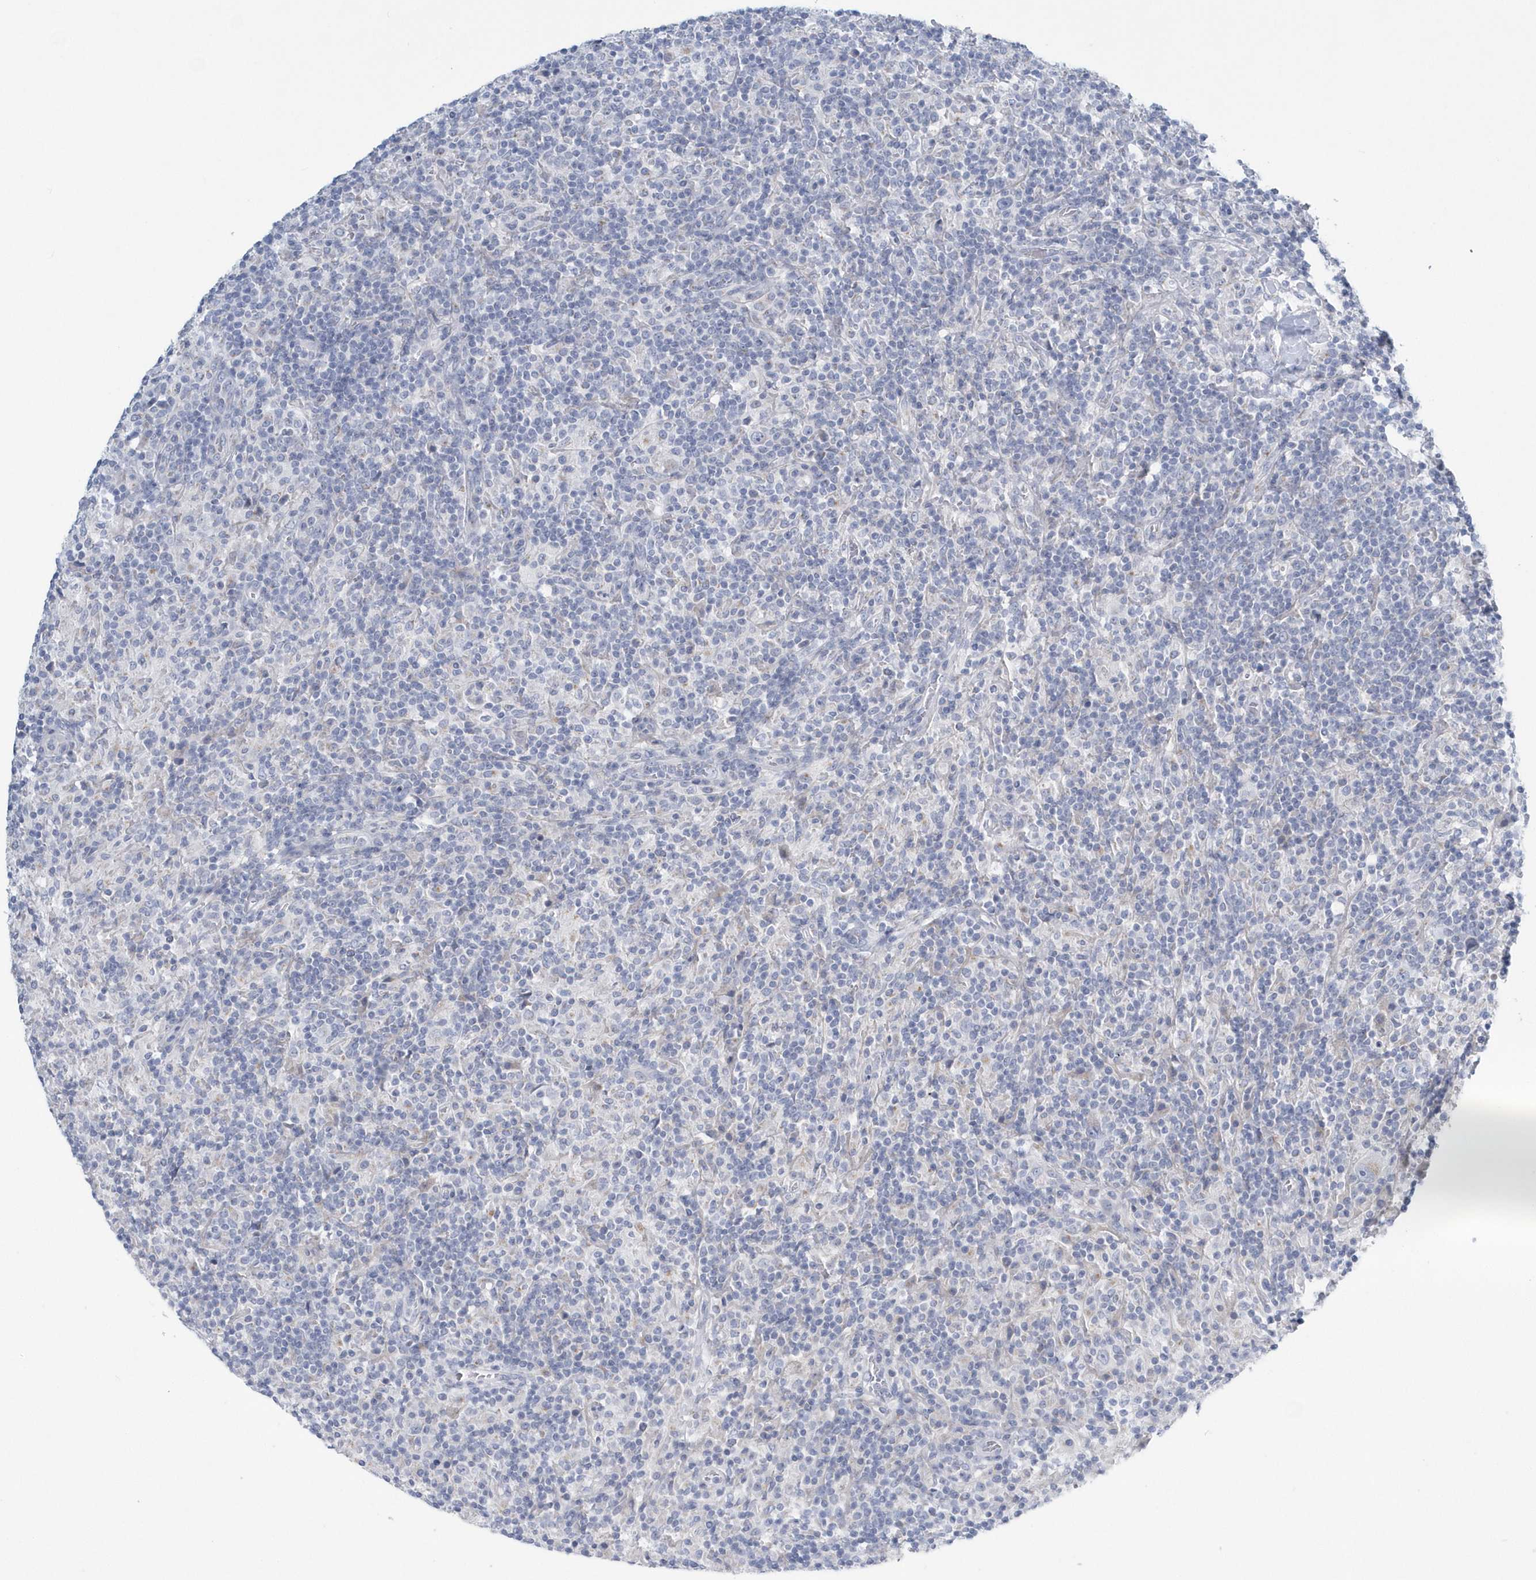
{"staining": {"intensity": "negative", "quantity": "none", "location": "none"}, "tissue": "lymphoma", "cell_type": "Tumor cells", "image_type": "cancer", "snomed": [{"axis": "morphology", "description": "Hodgkin's disease, NOS"}, {"axis": "topography", "description": "Lymph node"}], "caption": "Tumor cells are negative for protein expression in human lymphoma.", "gene": "SPATA18", "patient": {"sex": "male", "age": 70}}